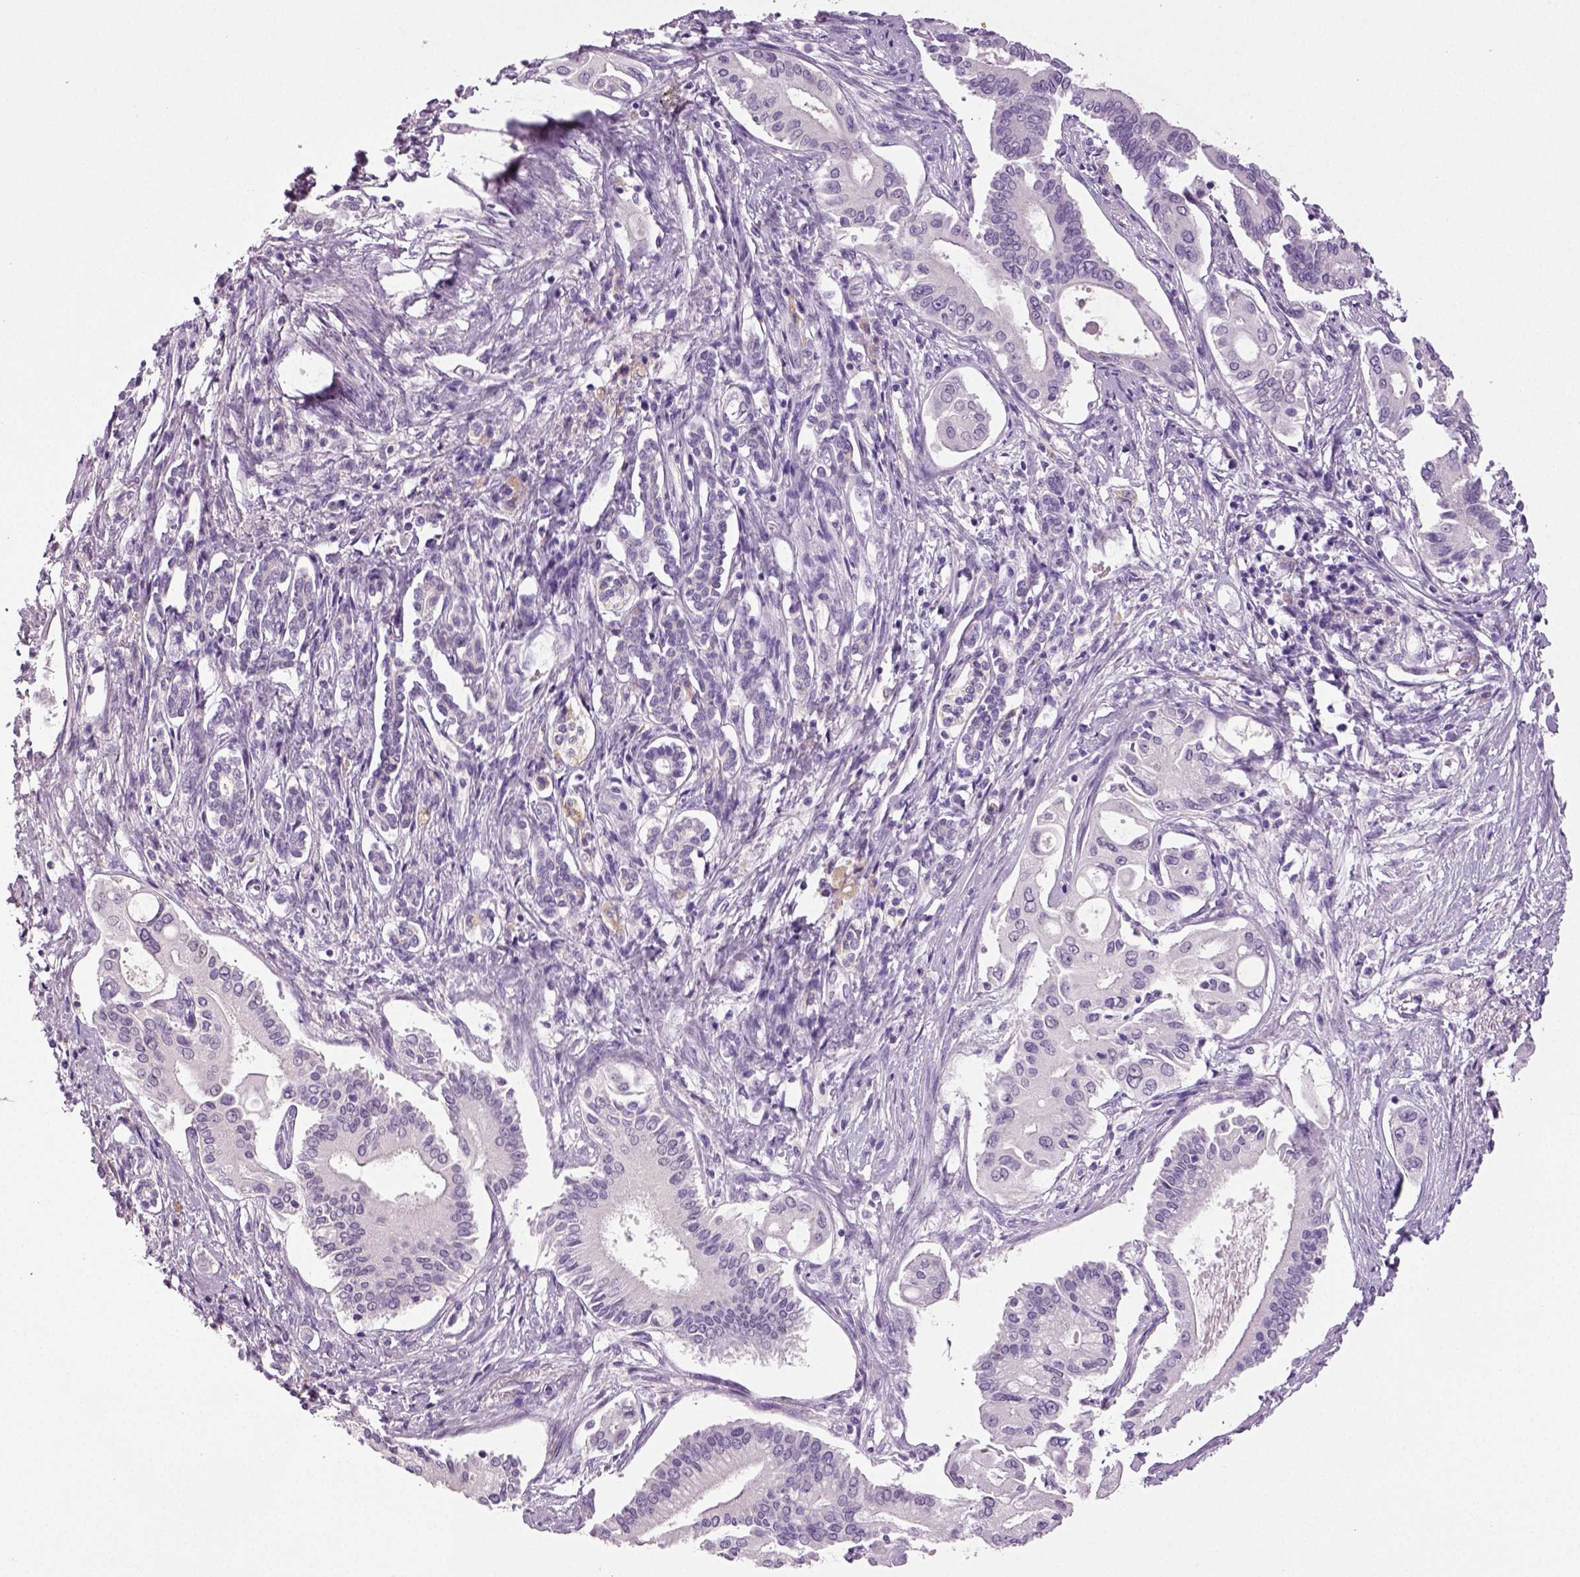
{"staining": {"intensity": "negative", "quantity": "none", "location": "none"}, "tissue": "pancreatic cancer", "cell_type": "Tumor cells", "image_type": "cancer", "snomed": [{"axis": "morphology", "description": "Adenocarcinoma, NOS"}, {"axis": "topography", "description": "Pancreas"}], "caption": "Immunohistochemical staining of human pancreatic cancer (adenocarcinoma) displays no significant expression in tumor cells.", "gene": "NECAB2", "patient": {"sex": "female", "age": 68}}